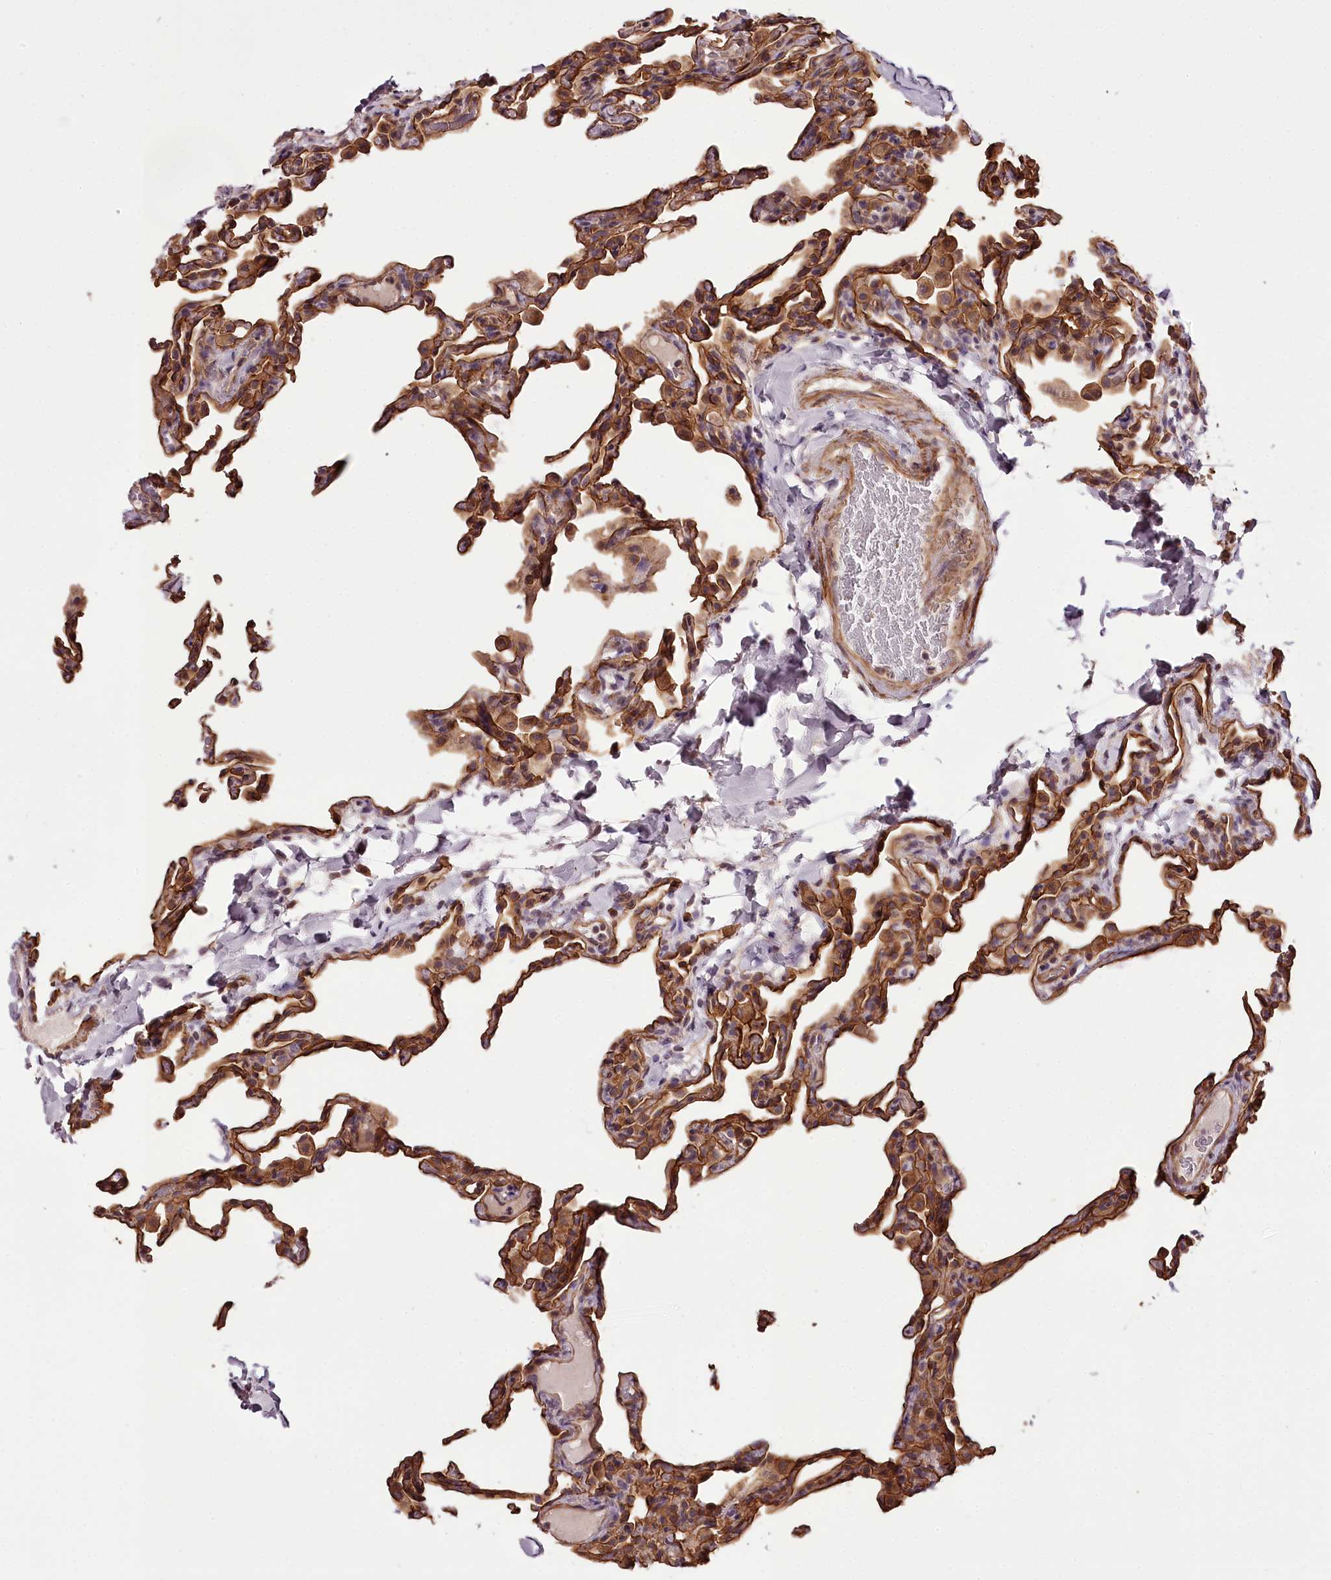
{"staining": {"intensity": "strong", "quantity": ">75%", "location": "cytoplasmic/membranous"}, "tissue": "lung", "cell_type": "Alveolar cells", "image_type": "normal", "snomed": [{"axis": "morphology", "description": "Normal tissue, NOS"}, {"axis": "topography", "description": "Lung"}], "caption": "A high-resolution image shows IHC staining of normal lung, which displays strong cytoplasmic/membranous staining in approximately >75% of alveolar cells. (DAB = brown stain, brightfield microscopy at high magnification).", "gene": "TARS1", "patient": {"sex": "male", "age": 20}}